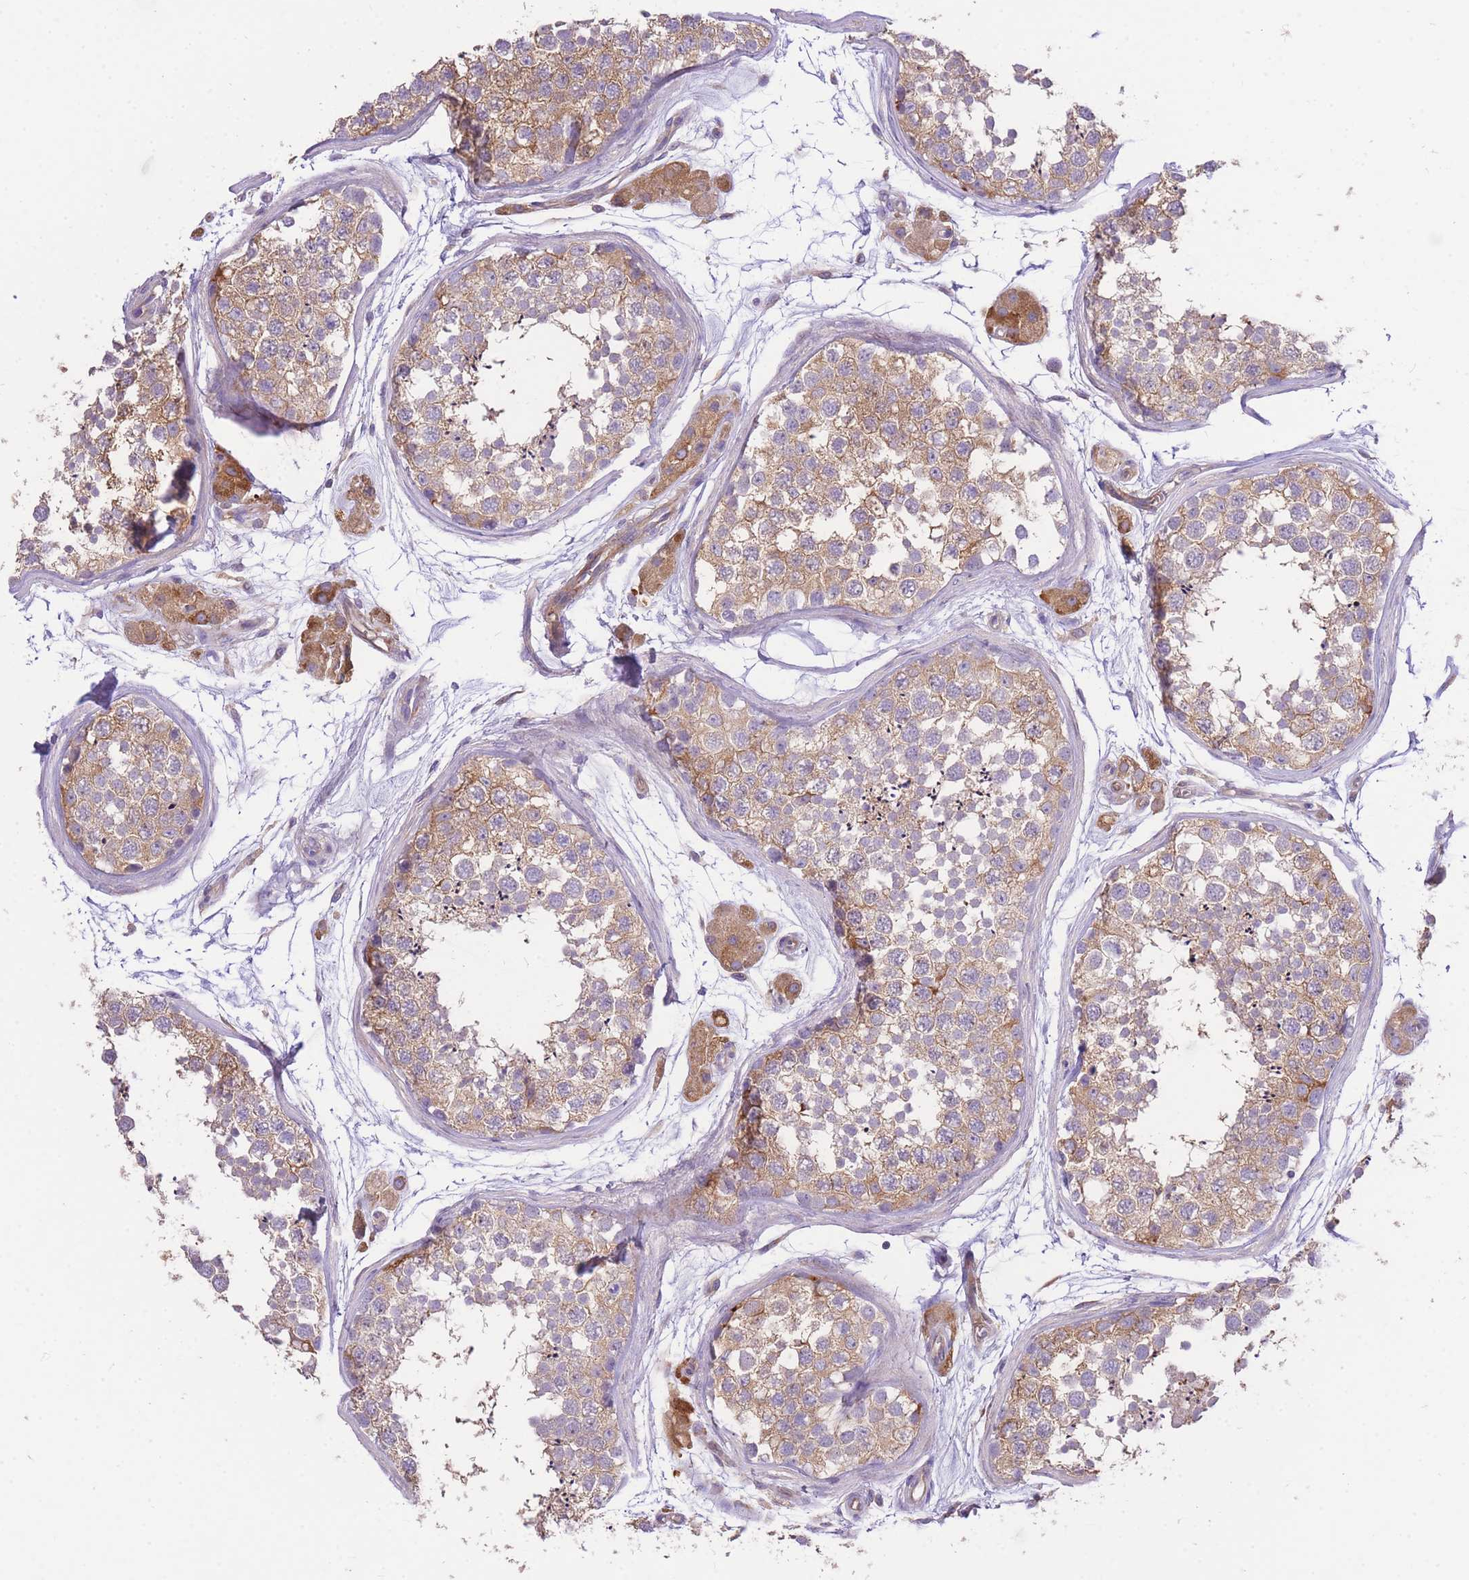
{"staining": {"intensity": "moderate", "quantity": ">75%", "location": "cytoplasmic/membranous"}, "tissue": "testis", "cell_type": "Cells in seminiferous ducts", "image_type": "normal", "snomed": [{"axis": "morphology", "description": "Normal tissue, NOS"}, {"axis": "topography", "description": "Testis"}], "caption": "High-power microscopy captured an IHC histopathology image of unremarkable testis, revealing moderate cytoplasmic/membranous expression in about >75% of cells in seminiferous ducts. (DAB (3,3'-diaminobenzidine) = brown stain, brightfield microscopy at high magnification).", "gene": "INSYN2B", "patient": {"sex": "male", "age": 56}}